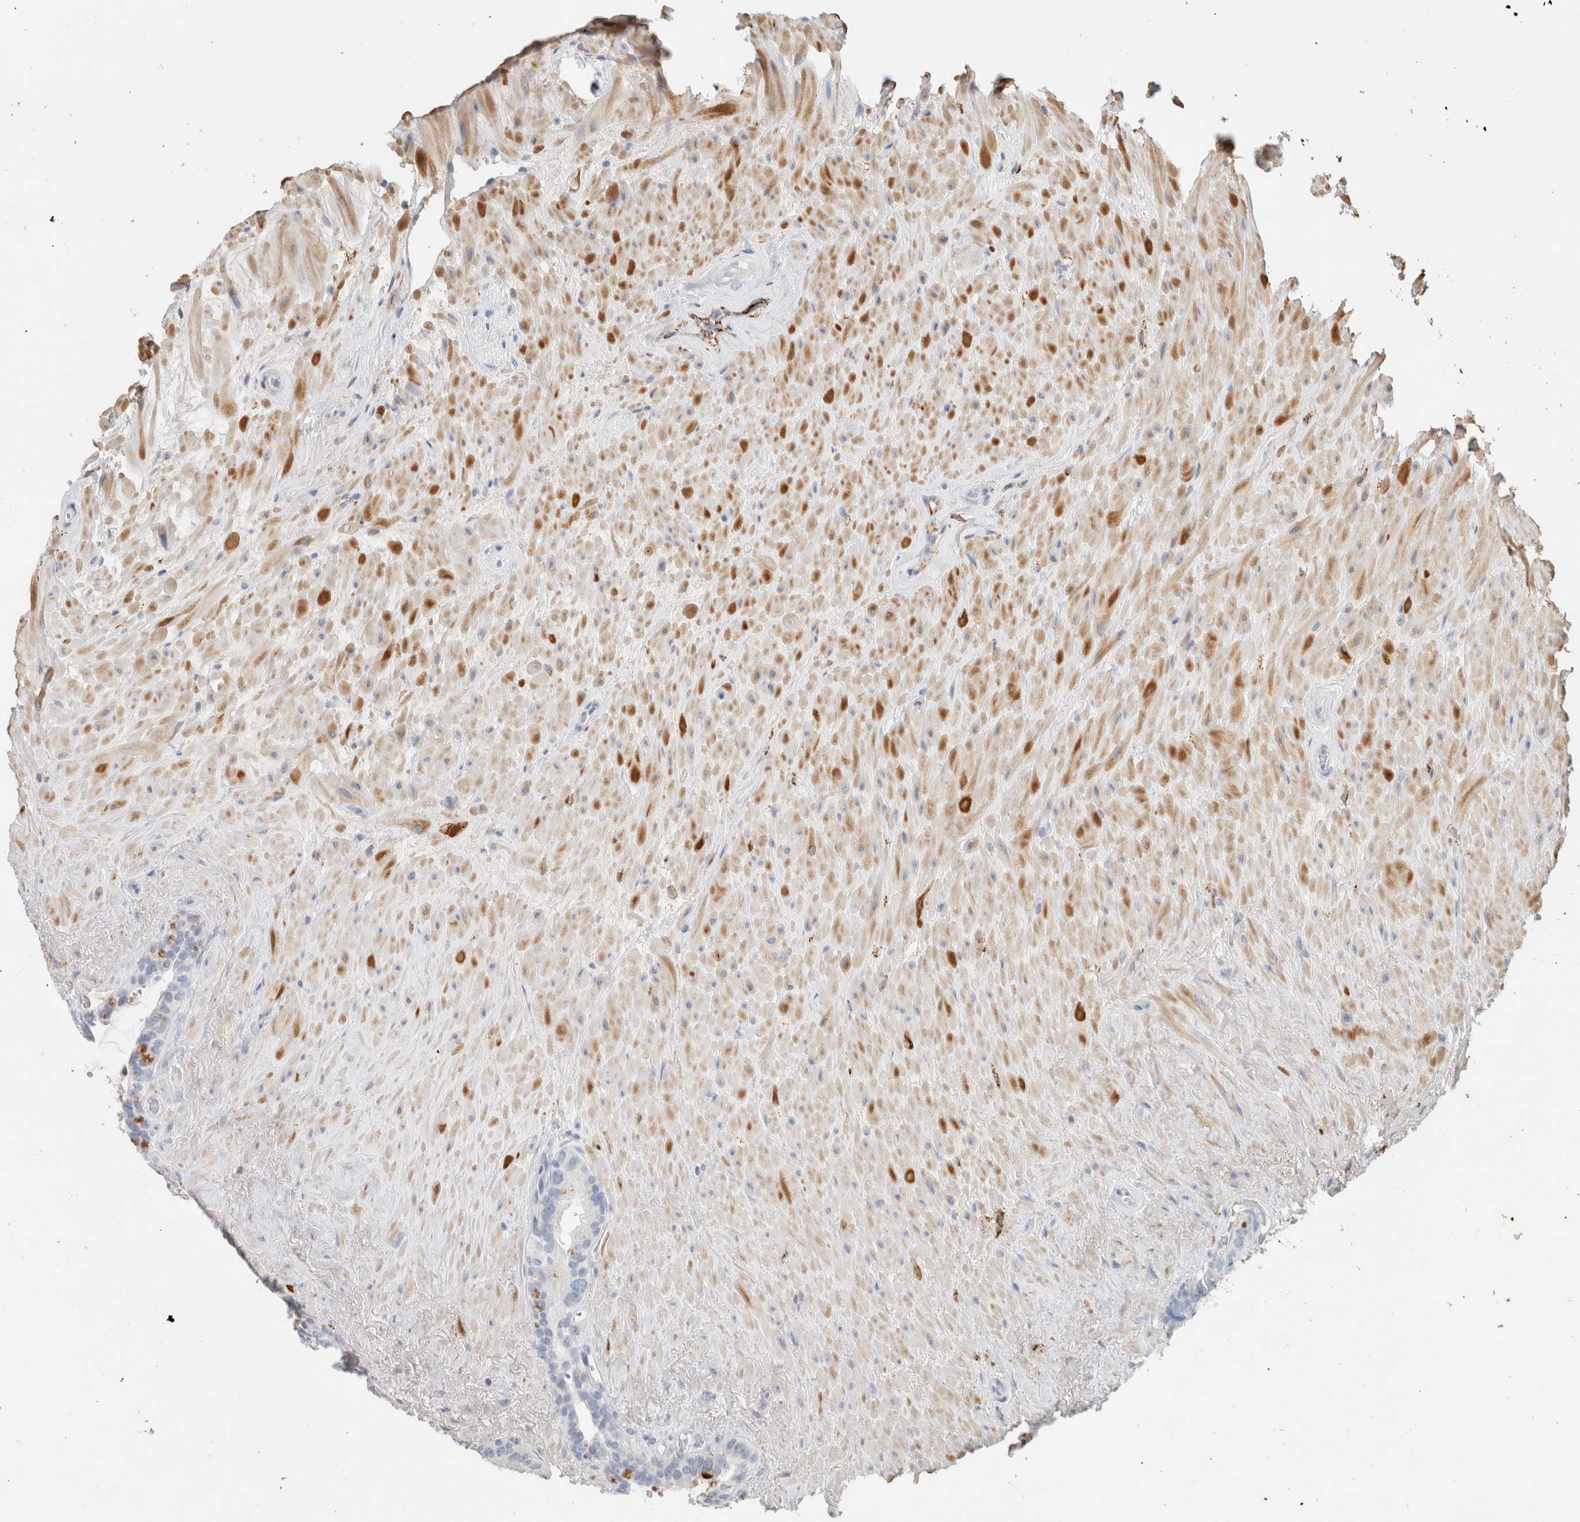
{"staining": {"intensity": "negative", "quantity": "none", "location": "none"}, "tissue": "seminal vesicle", "cell_type": "Glandular cells", "image_type": "normal", "snomed": [{"axis": "morphology", "description": "Normal tissue, NOS"}, {"axis": "topography", "description": "Seminal veicle"}], "caption": "Glandular cells show no significant protein staining in normal seminal vesicle.", "gene": "CD36", "patient": {"sex": "male", "age": 80}}